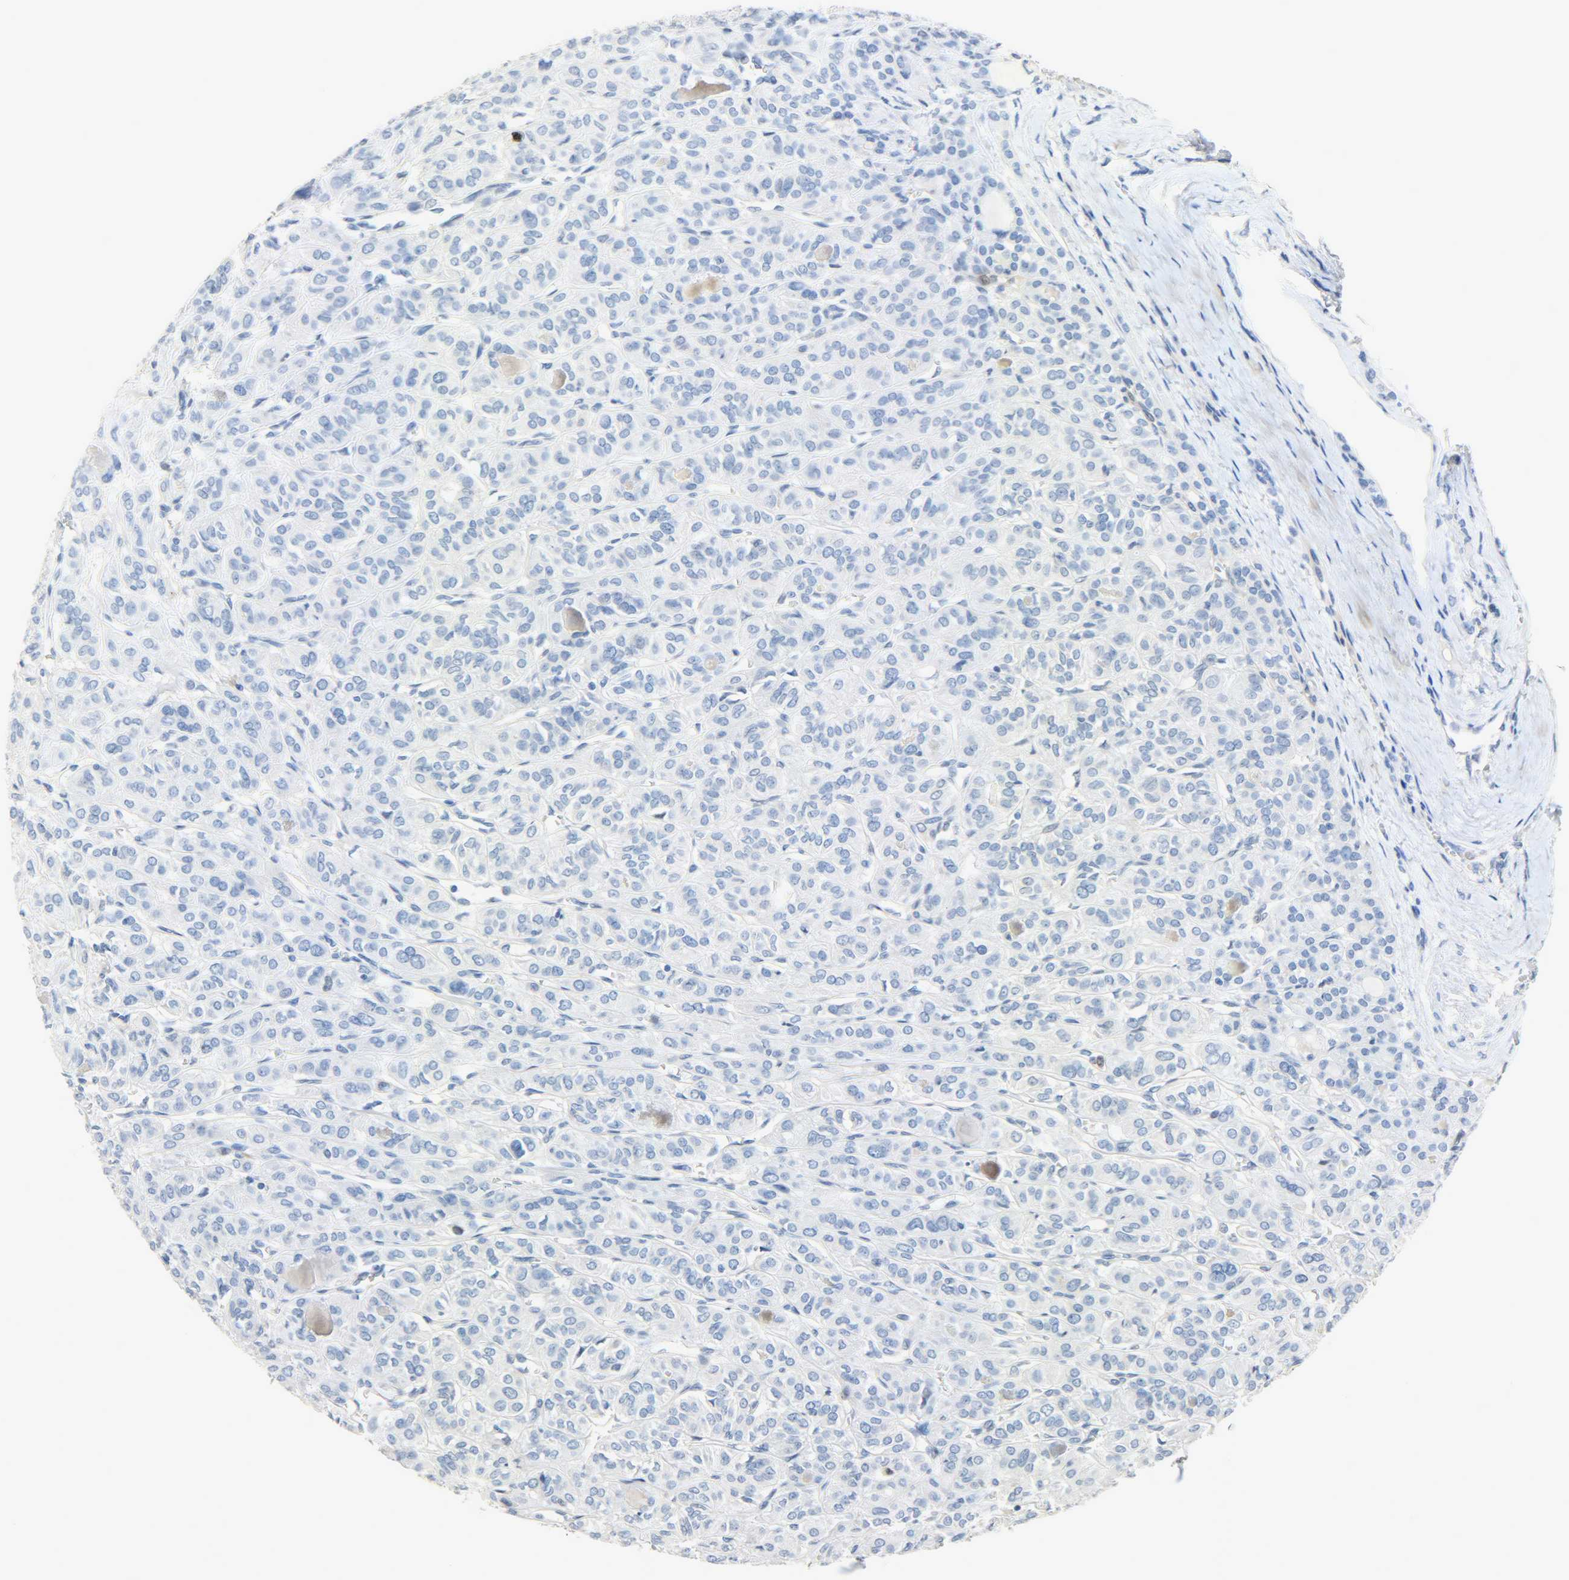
{"staining": {"intensity": "negative", "quantity": "none", "location": "none"}, "tissue": "thyroid cancer", "cell_type": "Tumor cells", "image_type": "cancer", "snomed": [{"axis": "morphology", "description": "Follicular adenoma carcinoma, NOS"}, {"axis": "topography", "description": "Thyroid gland"}], "caption": "Thyroid cancer (follicular adenoma carcinoma) was stained to show a protein in brown. There is no significant expression in tumor cells.", "gene": "EIF4EBP1", "patient": {"sex": "female", "age": 71}}